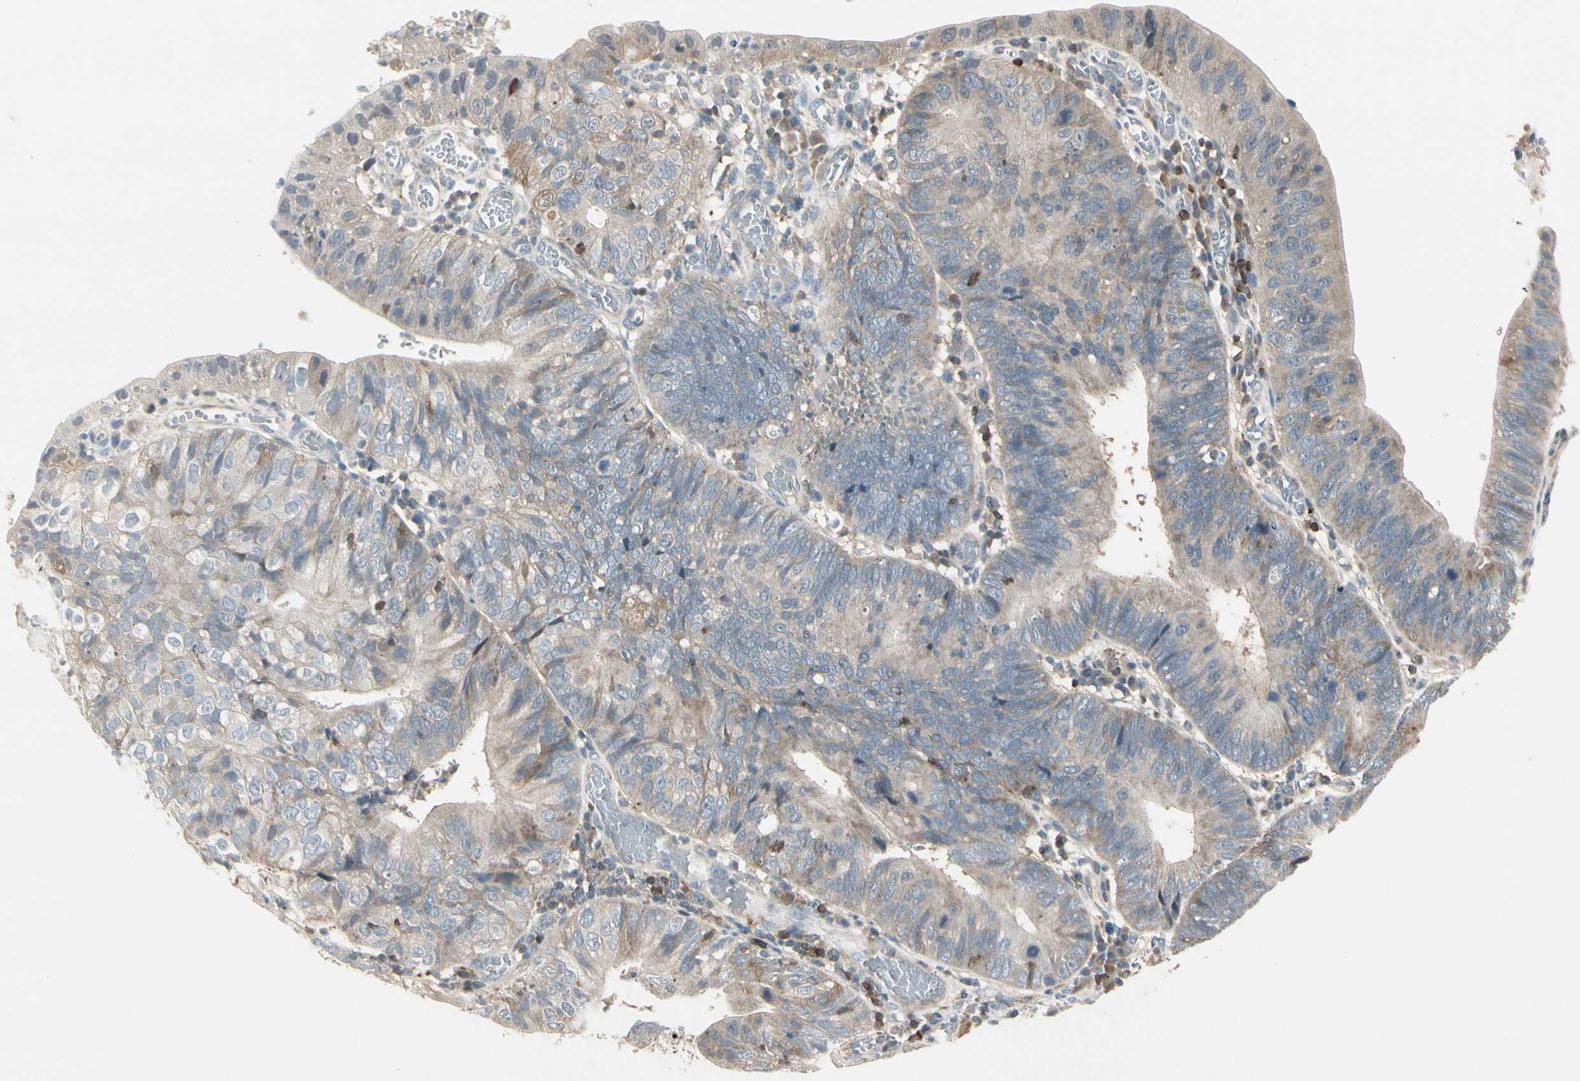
{"staining": {"intensity": "weak", "quantity": ">75%", "location": "cytoplasmic/membranous"}, "tissue": "stomach cancer", "cell_type": "Tumor cells", "image_type": "cancer", "snomed": [{"axis": "morphology", "description": "Adenocarcinoma, NOS"}, {"axis": "topography", "description": "Stomach"}], "caption": "IHC staining of stomach cancer (adenocarcinoma), which exhibits low levels of weak cytoplasmic/membranous positivity in approximately >75% of tumor cells indicating weak cytoplasmic/membranous protein expression. The staining was performed using DAB (brown) for protein detection and nuclei were counterstained in hematoxylin (blue).", "gene": "OXSR1", "patient": {"sex": "male", "age": 59}}